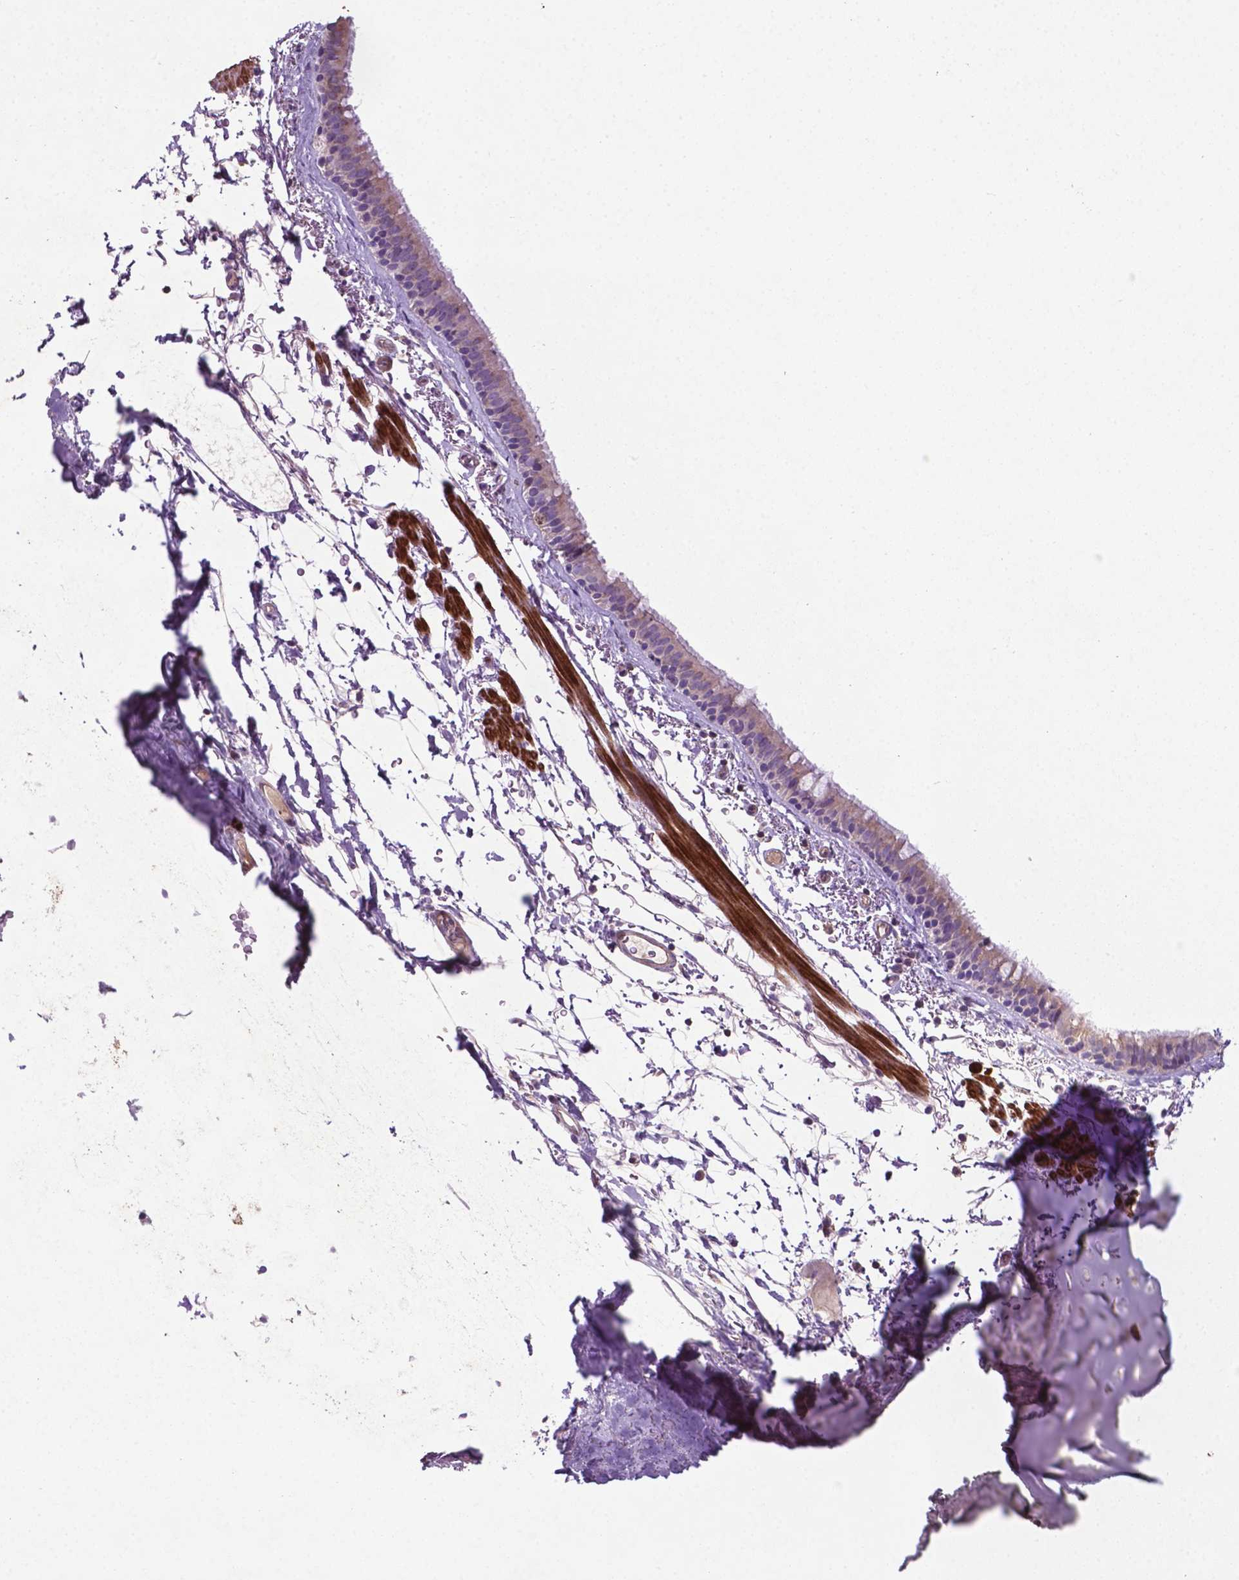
{"staining": {"intensity": "negative", "quantity": "none", "location": "none"}, "tissue": "bronchus", "cell_type": "Respiratory epithelial cells", "image_type": "normal", "snomed": [{"axis": "morphology", "description": "Normal tissue, NOS"}, {"axis": "topography", "description": "Bronchus"}], "caption": "The micrograph exhibits no staining of respiratory epithelial cells in benign bronchus.", "gene": "BMP4", "patient": {"sex": "female", "age": 61}}